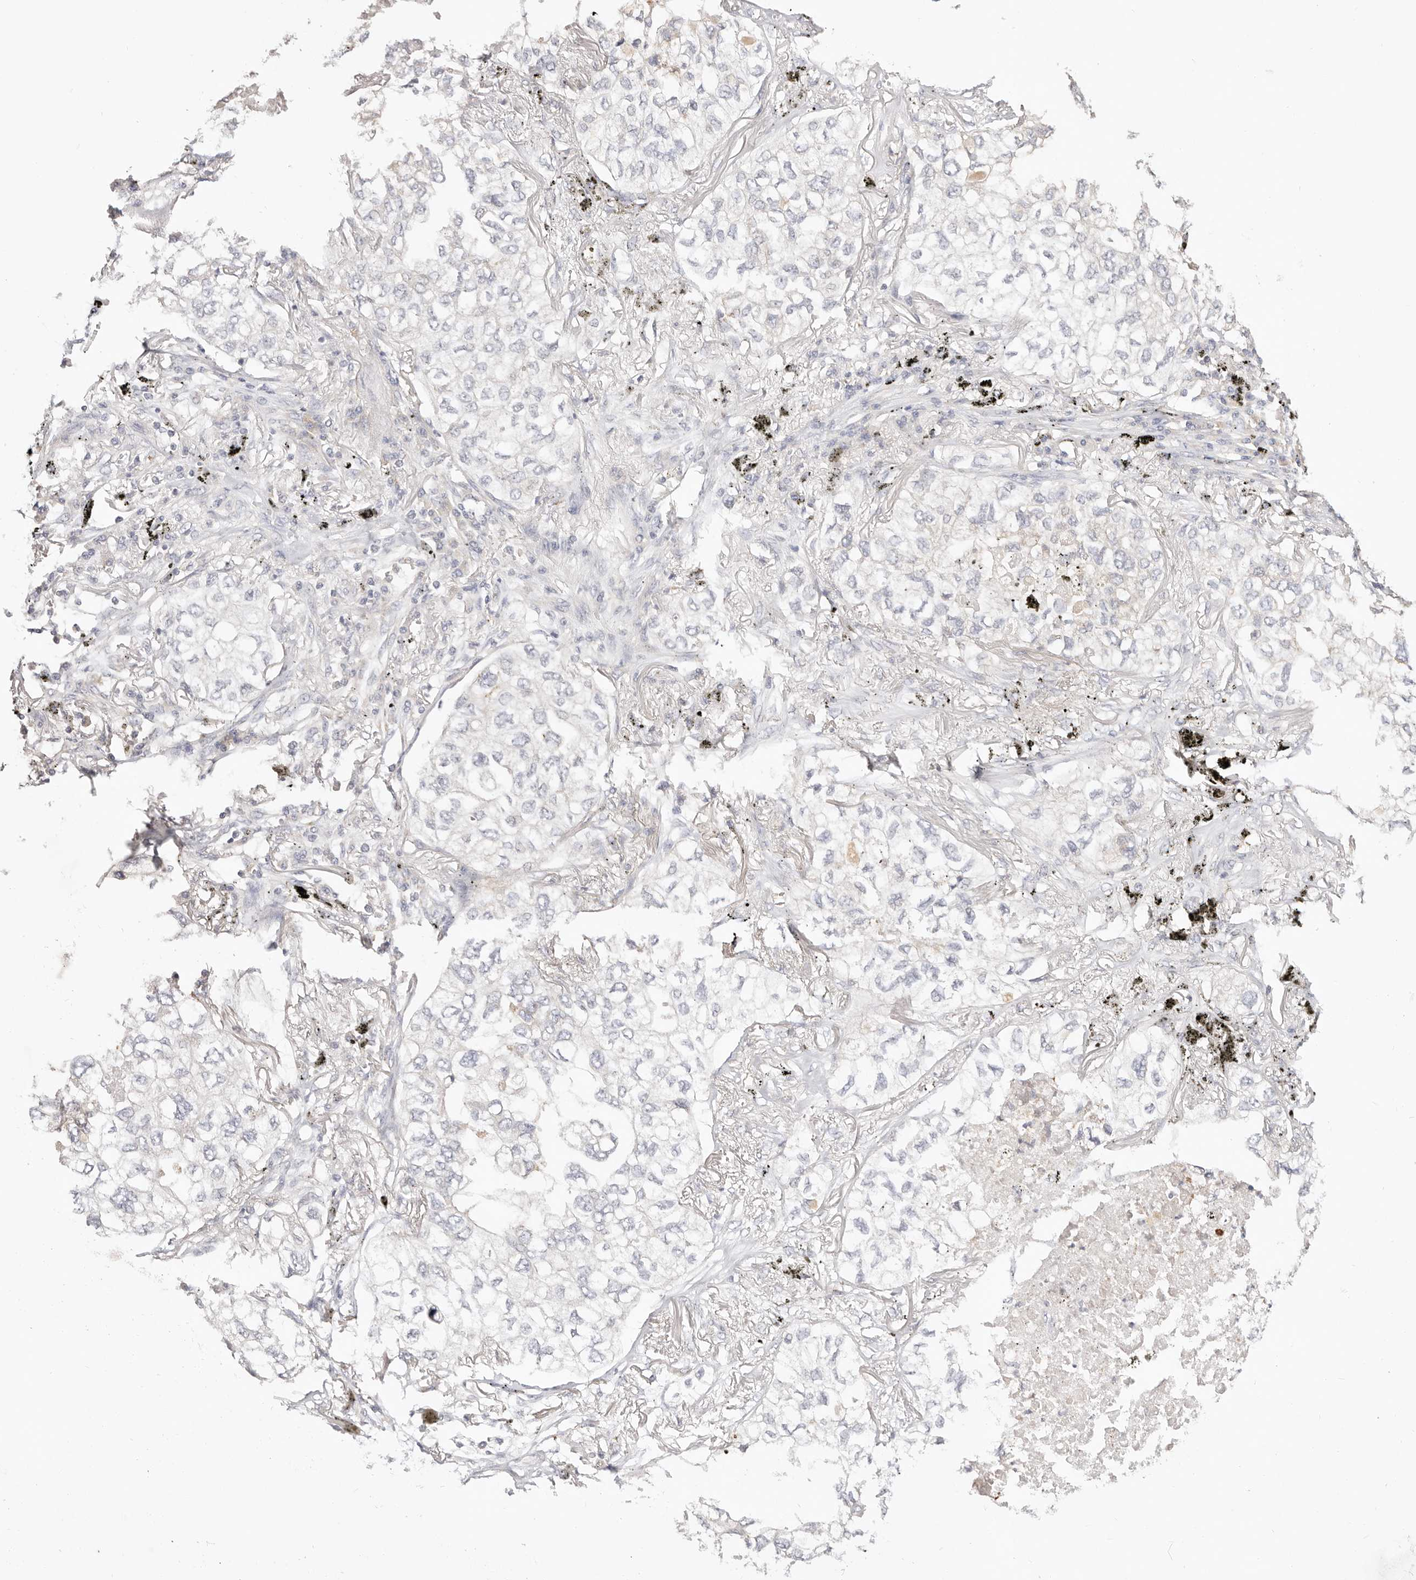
{"staining": {"intensity": "weak", "quantity": "<25%", "location": "cytoplasmic/membranous"}, "tissue": "lung cancer", "cell_type": "Tumor cells", "image_type": "cancer", "snomed": [{"axis": "morphology", "description": "Adenocarcinoma, NOS"}, {"axis": "topography", "description": "Lung"}], "caption": "DAB (3,3'-diaminobenzidine) immunohistochemical staining of lung cancer reveals no significant expression in tumor cells.", "gene": "KCMF1", "patient": {"sex": "male", "age": 65}}